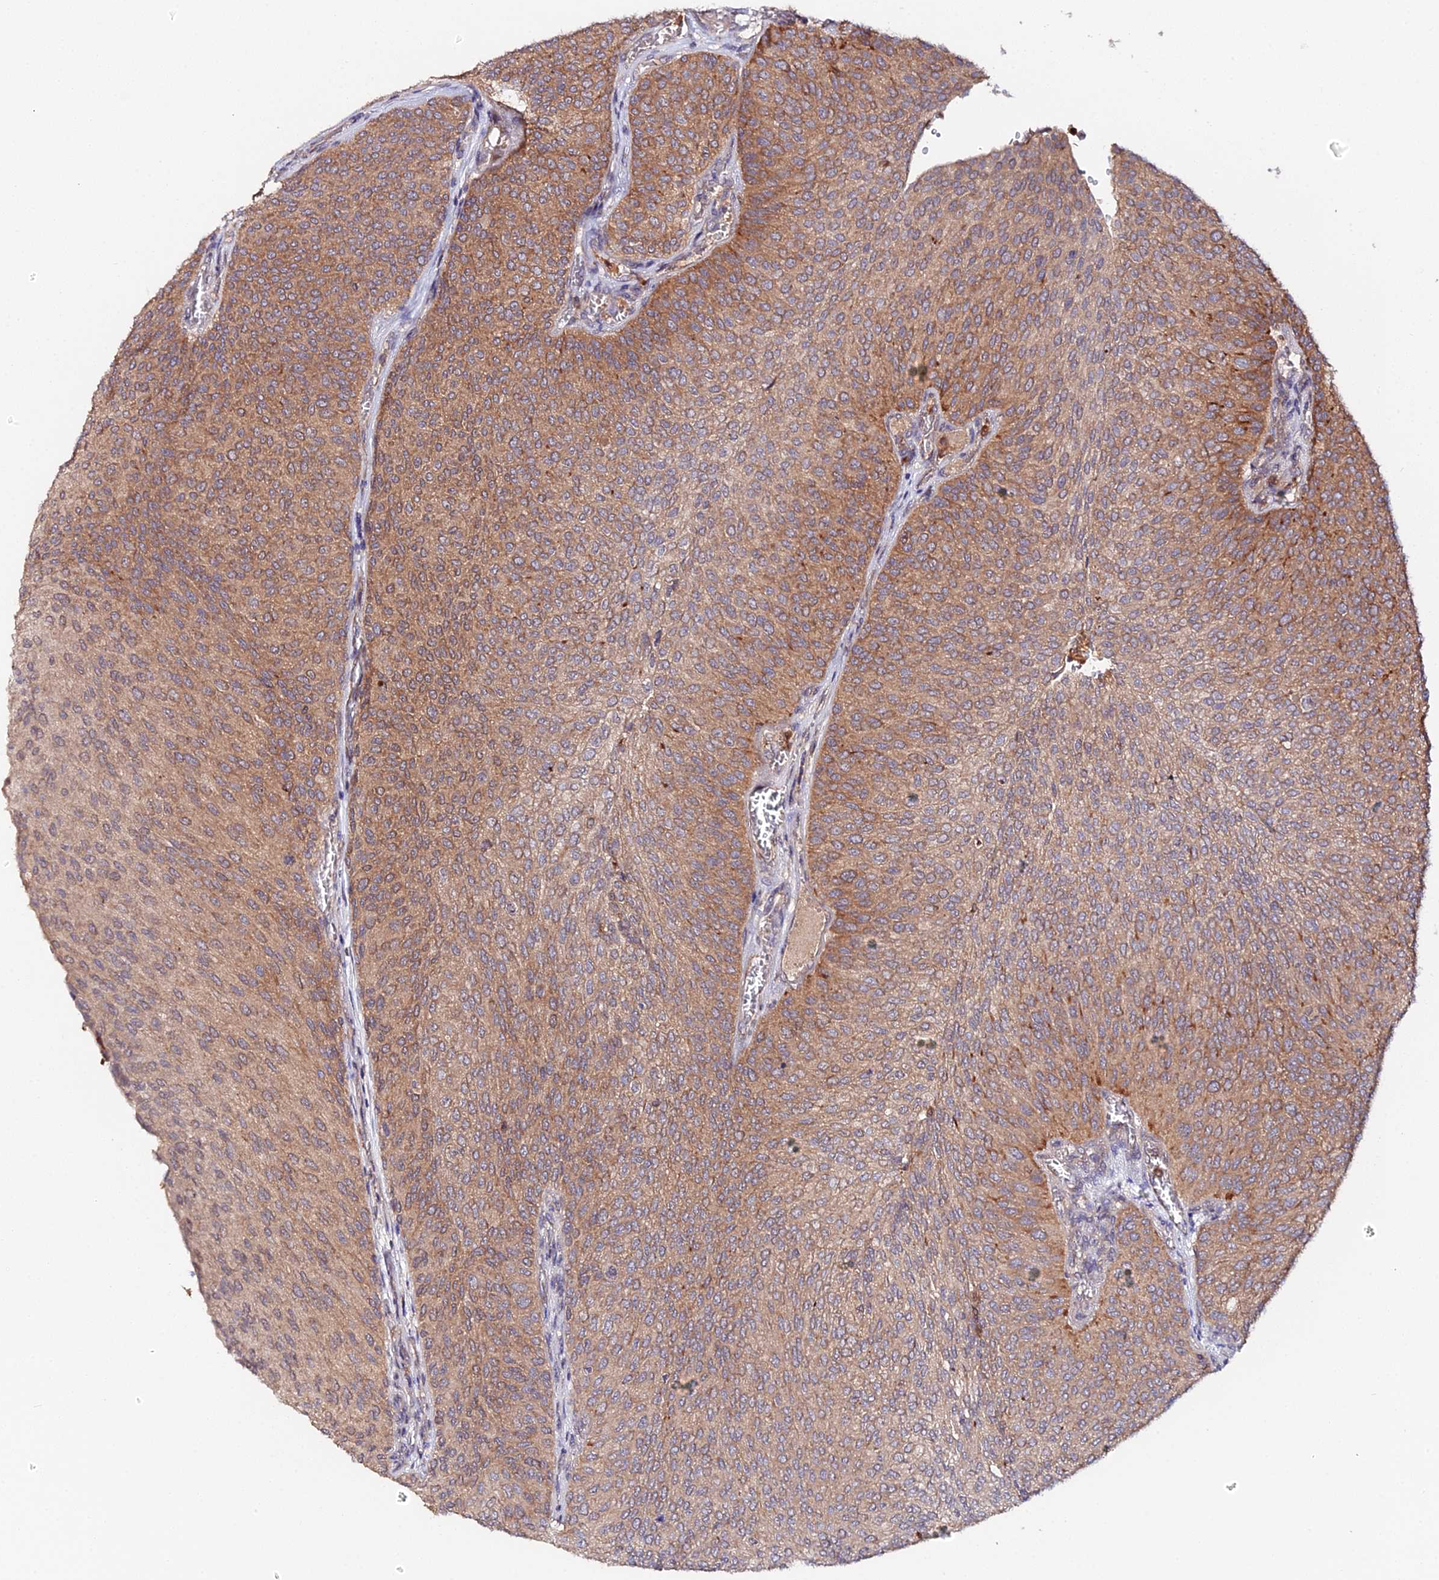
{"staining": {"intensity": "moderate", "quantity": ">75%", "location": "cytoplasmic/membranous"}, "tissue": "urothelial cancer", "cell_type": "Tumor cells", "image_type": "cancer", "snomed": [{"axis": "morphology", "description": "Urothelial carcinoma, High grade"}, {"axis": "topography", "description": "Urinary bladder"}], "caption": "Immunohistochemistry (DAB) staining of human urothelial cancer exhibits moderate cytoplasmic/membranous protein expression in approximately >75% of tumor cells.", "gene": "TRIM26", "patient": {"sex": "female", "age": 79}}